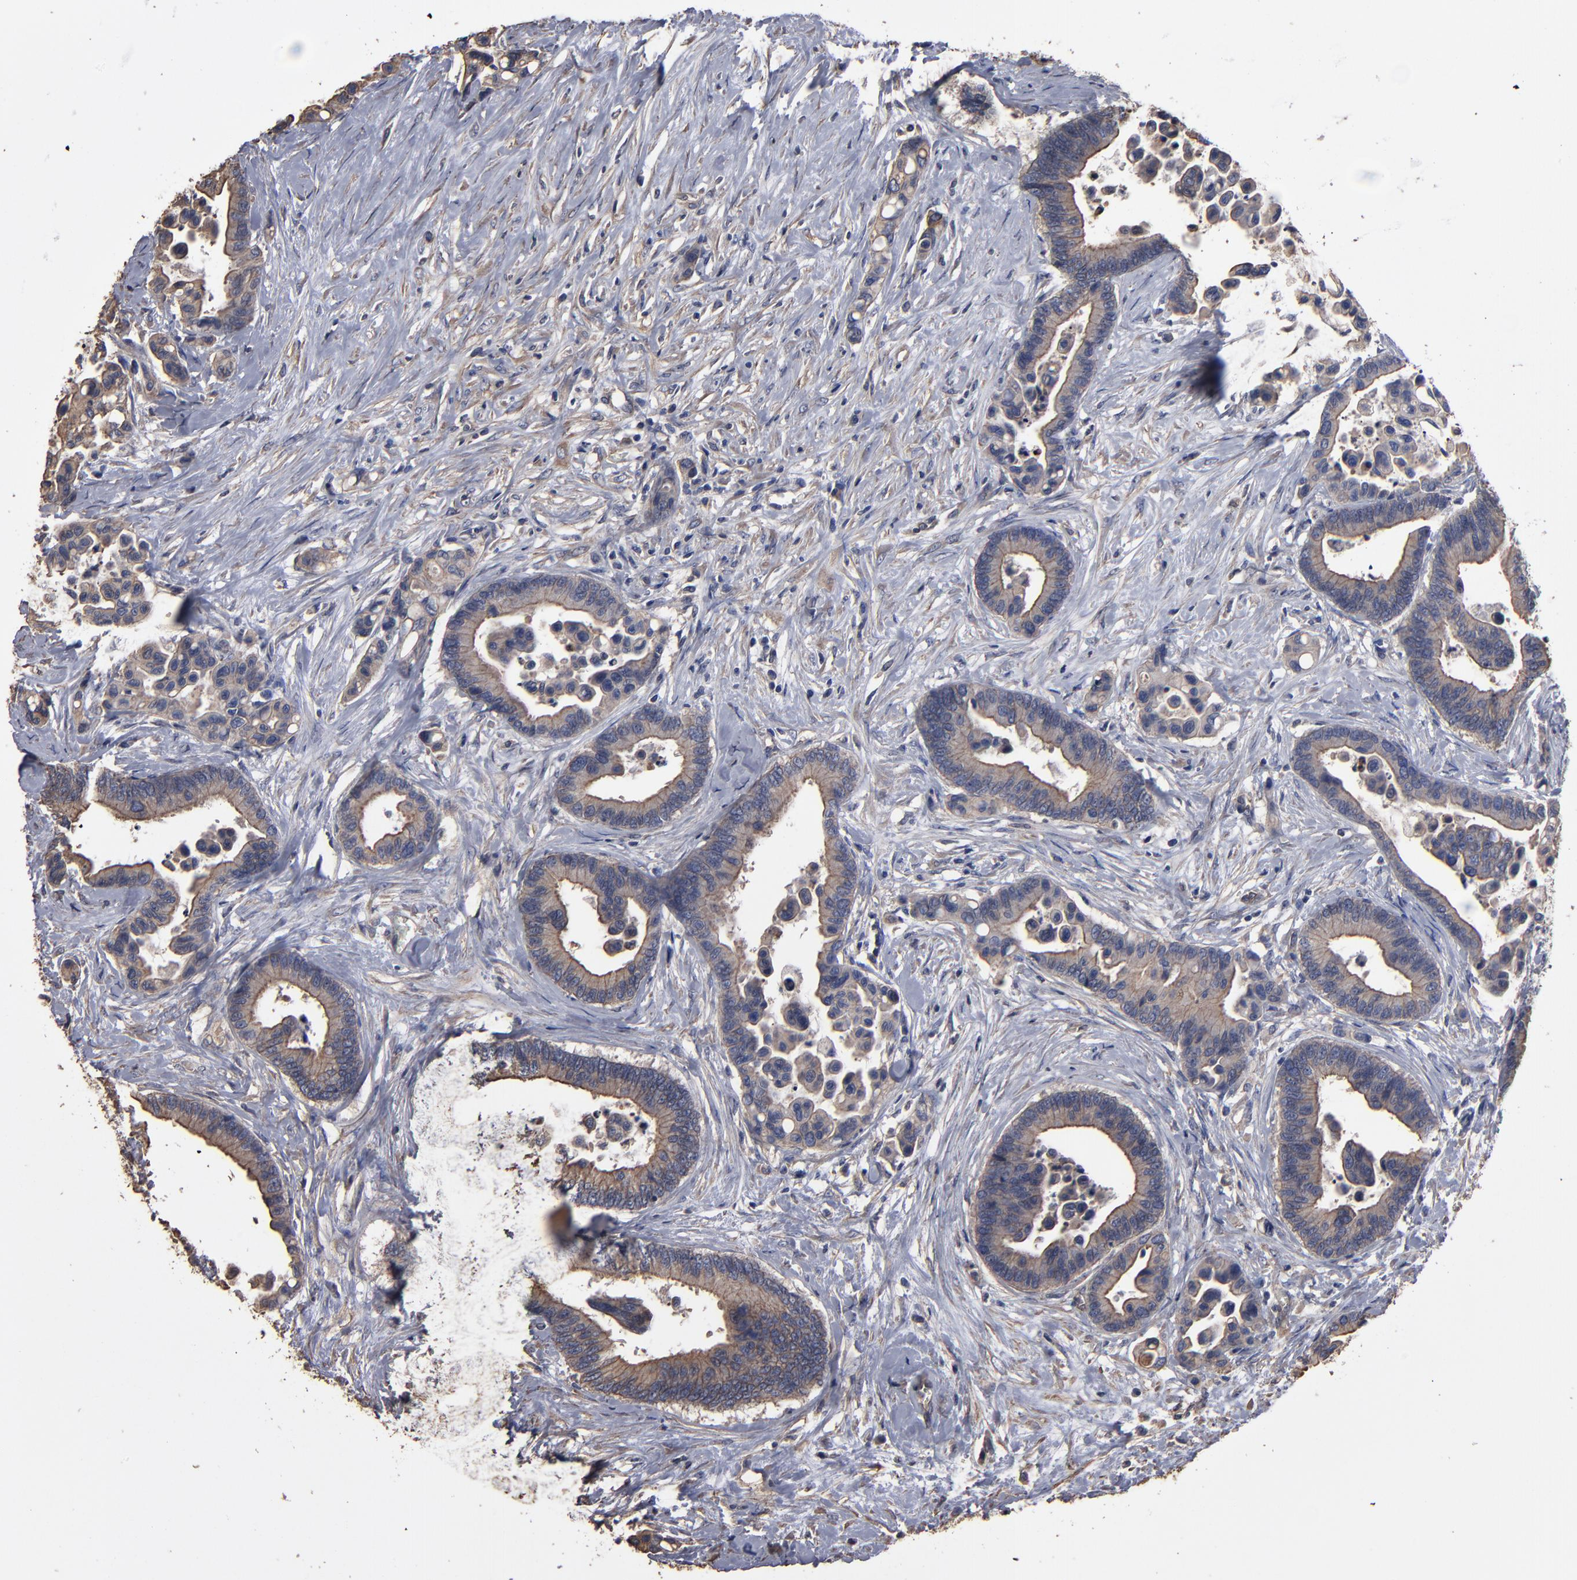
{"staining": {"intensity": "weak", "quantity": ">75%", "location": "cytoplasmic/membranous"}, "tissue": "colorectal cancer", "cell_type": "Tumor cells", "image_type": "cancer", "snomed": [{"axis": "morphology", "description": "Adenocarcinoma, NOS"}, {"axis": "topography", "description": "Colon"}], "caption": "A high-resolution histopathology image shows IHC staining of colorectal cancer (adenocarcinoma), which displays weak cytoplasmic/membranous positivity in about >75% of tumor cells.", "gene": "DMD", "patient": {"sex": "male", "age": 82}}